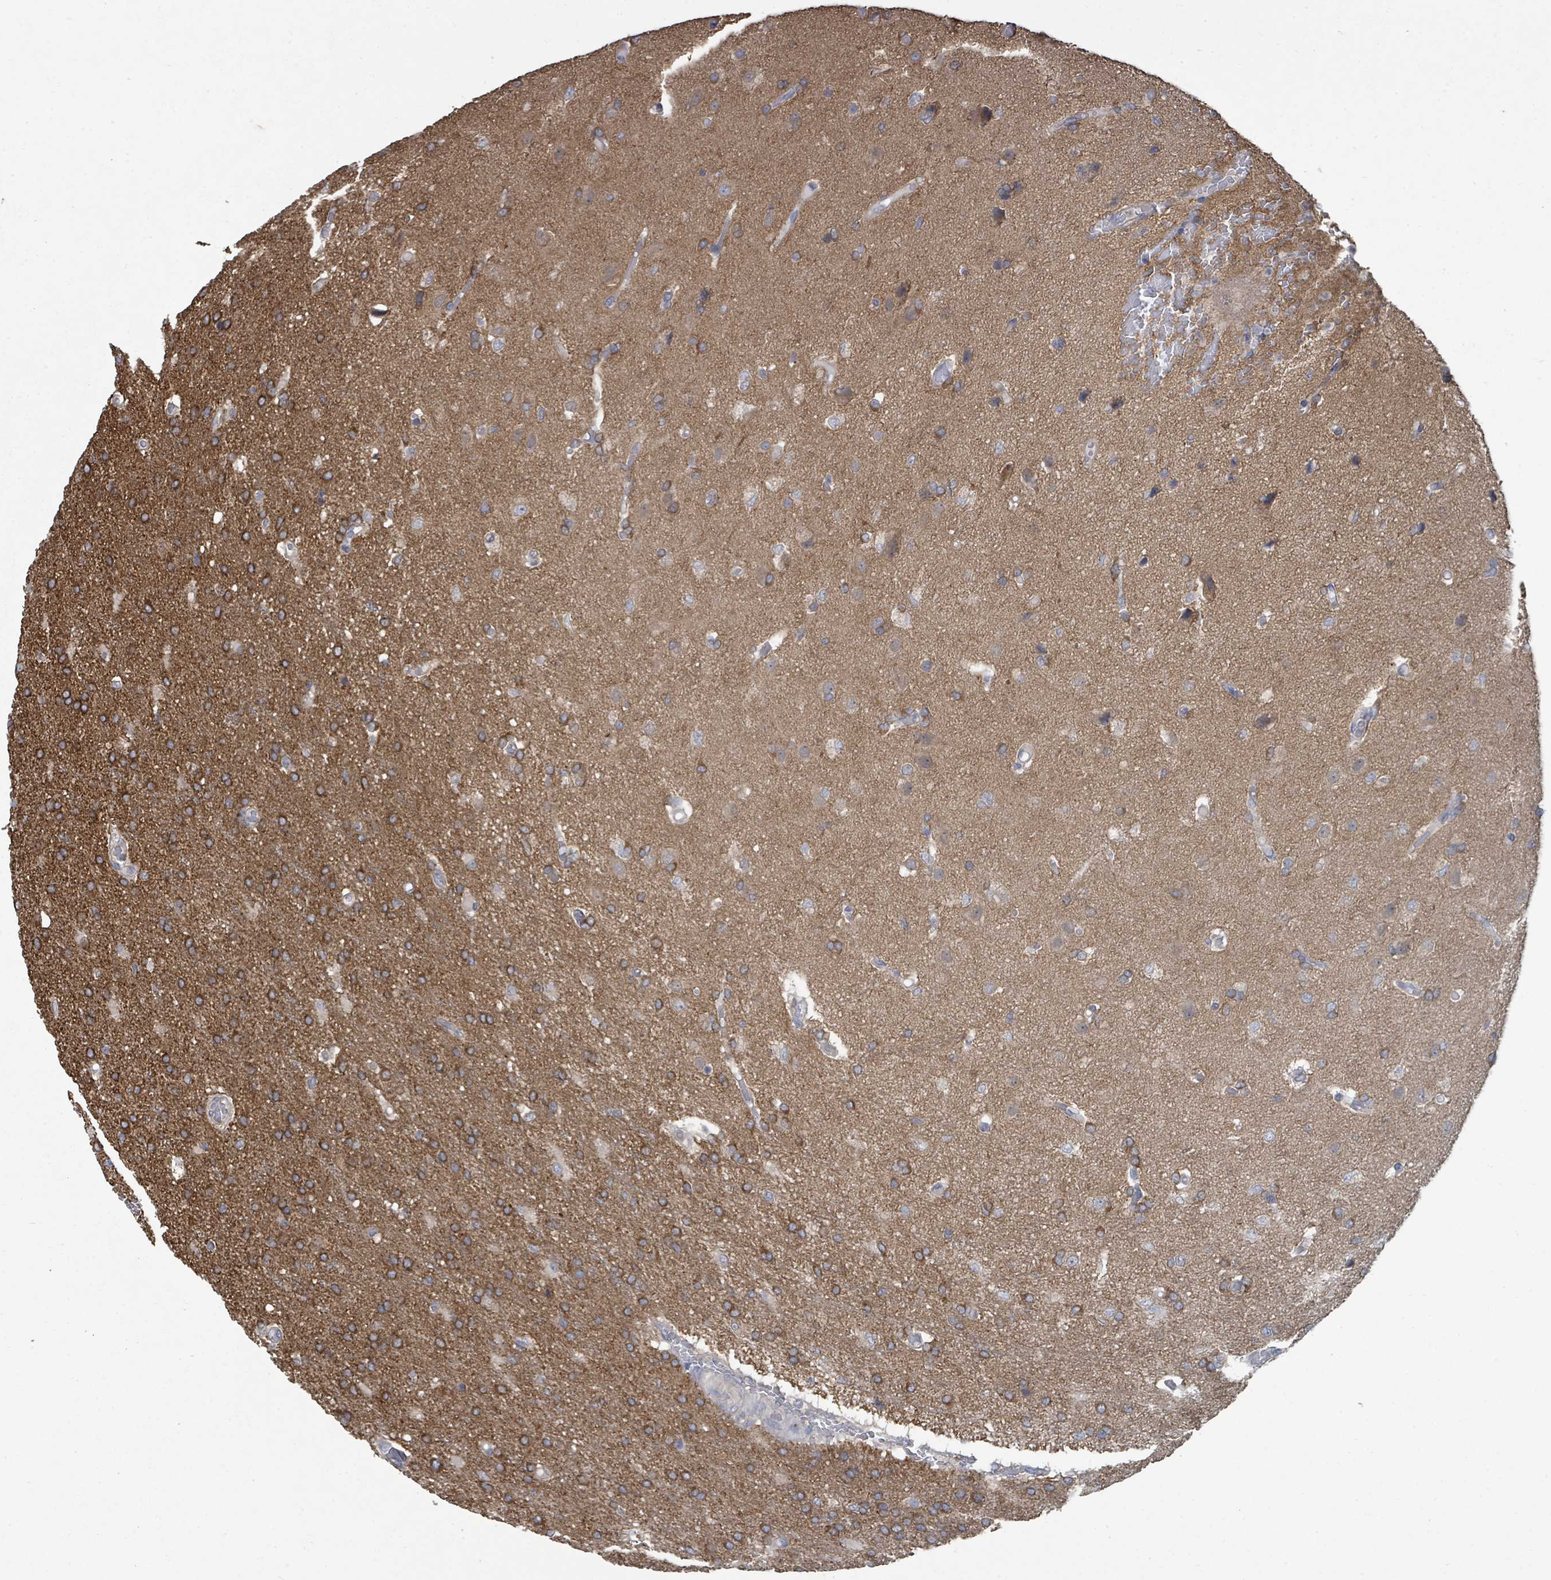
{"staining": {"intensity": "strong", "quantity": "25%-75%", "location": "cytoplasmic/membranous"}, "tissue": "glioma", "cell_type": "Tumor cells", "image_type": "cancer", "snomed": [{"axis": "morphology", "description": "Glioma, malignant, High grade"}, {"axis": "topography", "description": "Brain"}], "caption": "Immunohistochemical staining of human glioma reveals high levels of strong cytoplasmic/membranous expression in about 25%-75% of tumor cells. Nuclei are stained in blue.", "gene": "SLC9A7", "patient": {"sex": "female", "age": 74}}